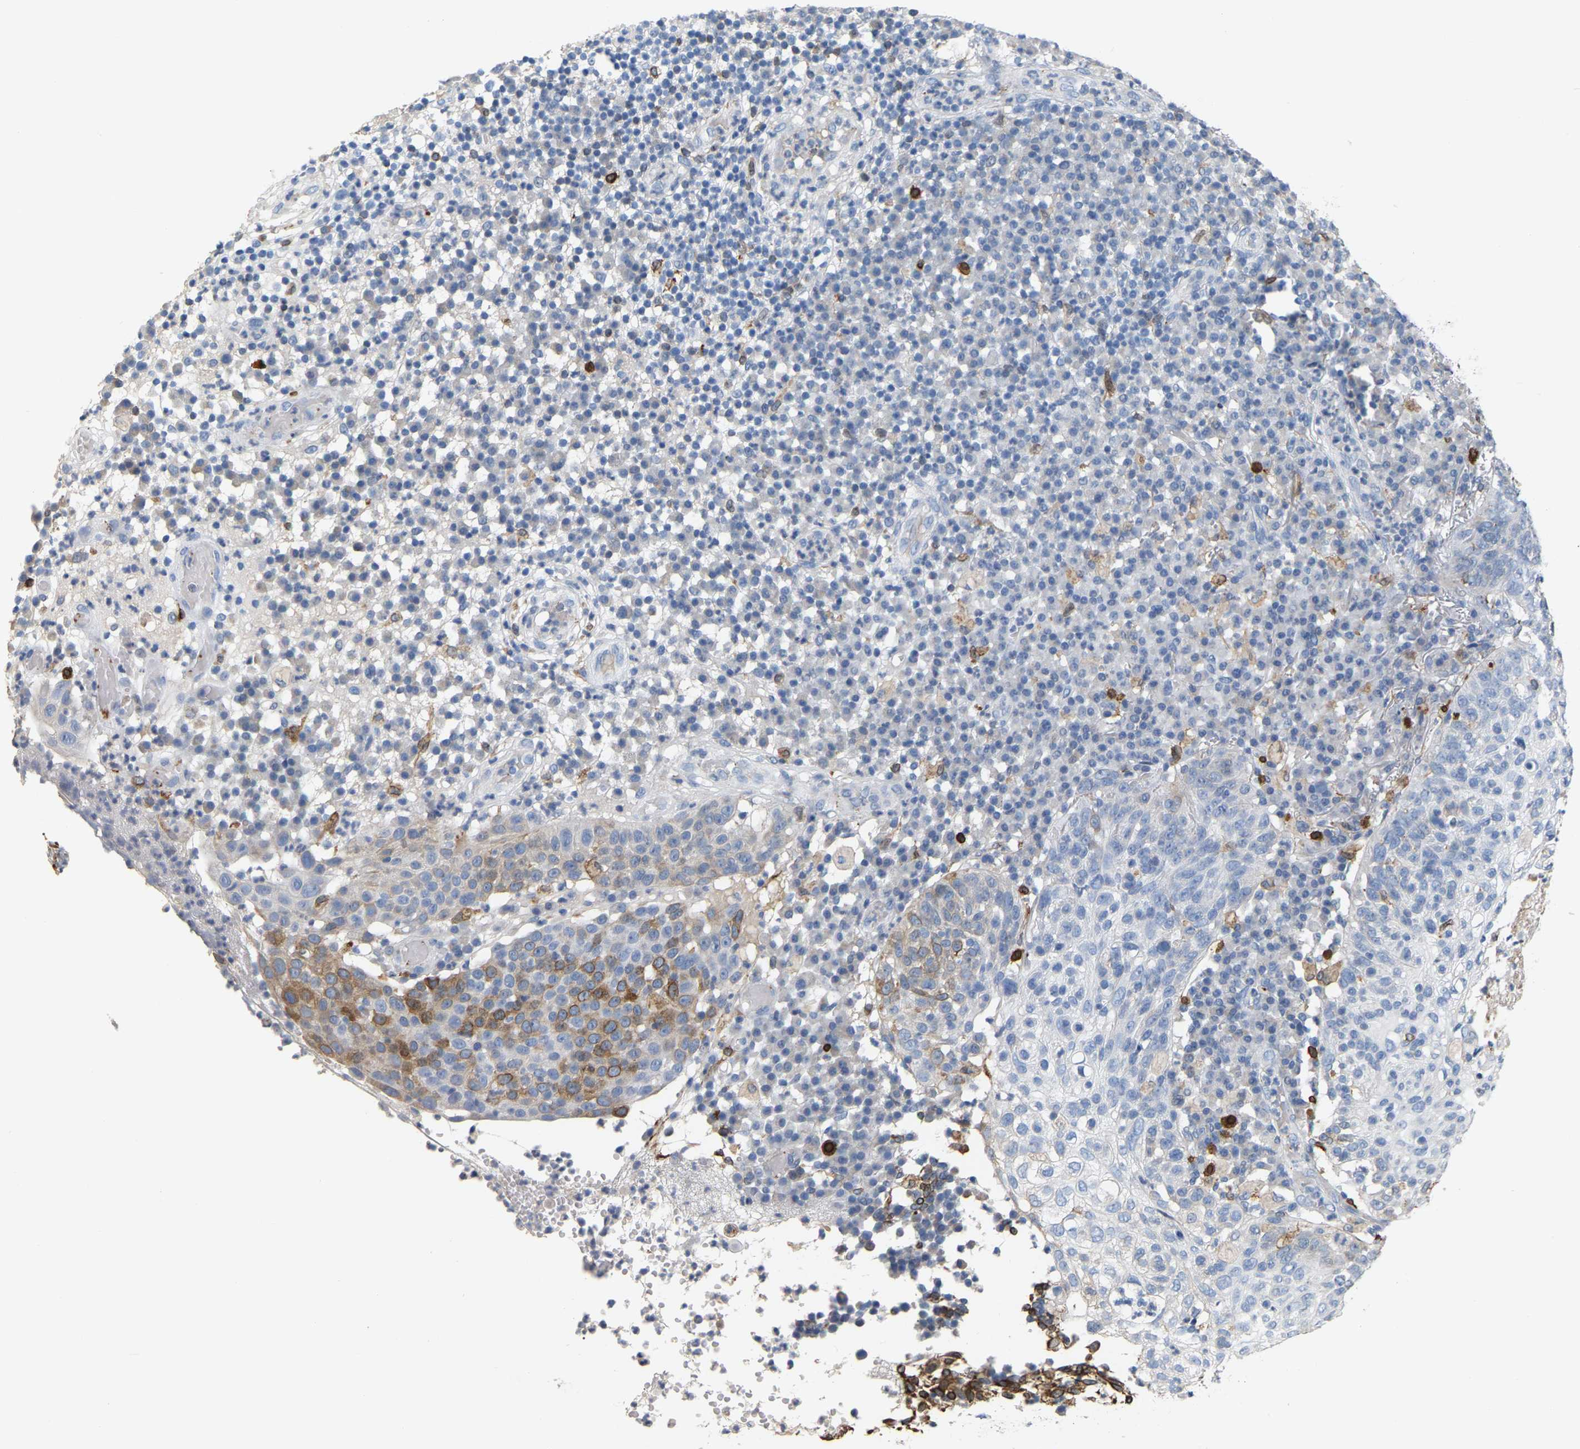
{"staining": {"intensity": "moderate", "quantity": "<25%", "location": "cytoplasmic/membranous"}, "tissue": "skin cancer", "cell_type": "Tumor cells", "image_type": "cancer", "snomed": [{"axis": "morphology", "description": "Squamous cell carcinoma in situ, NOS"}, {"axis": "morphology", "description": "Squamous cell carcinoma, NOS"}, {"axis": "topography", "description": "Skin"}], "caption": "Protein expression by immunohistochemistry reveals moderate cytoplasmic/membranous staining in about <25% of tumor cells in skin cancer.", "gene": "PTGS1", "patient": {"sex": "male", "age": 93}}